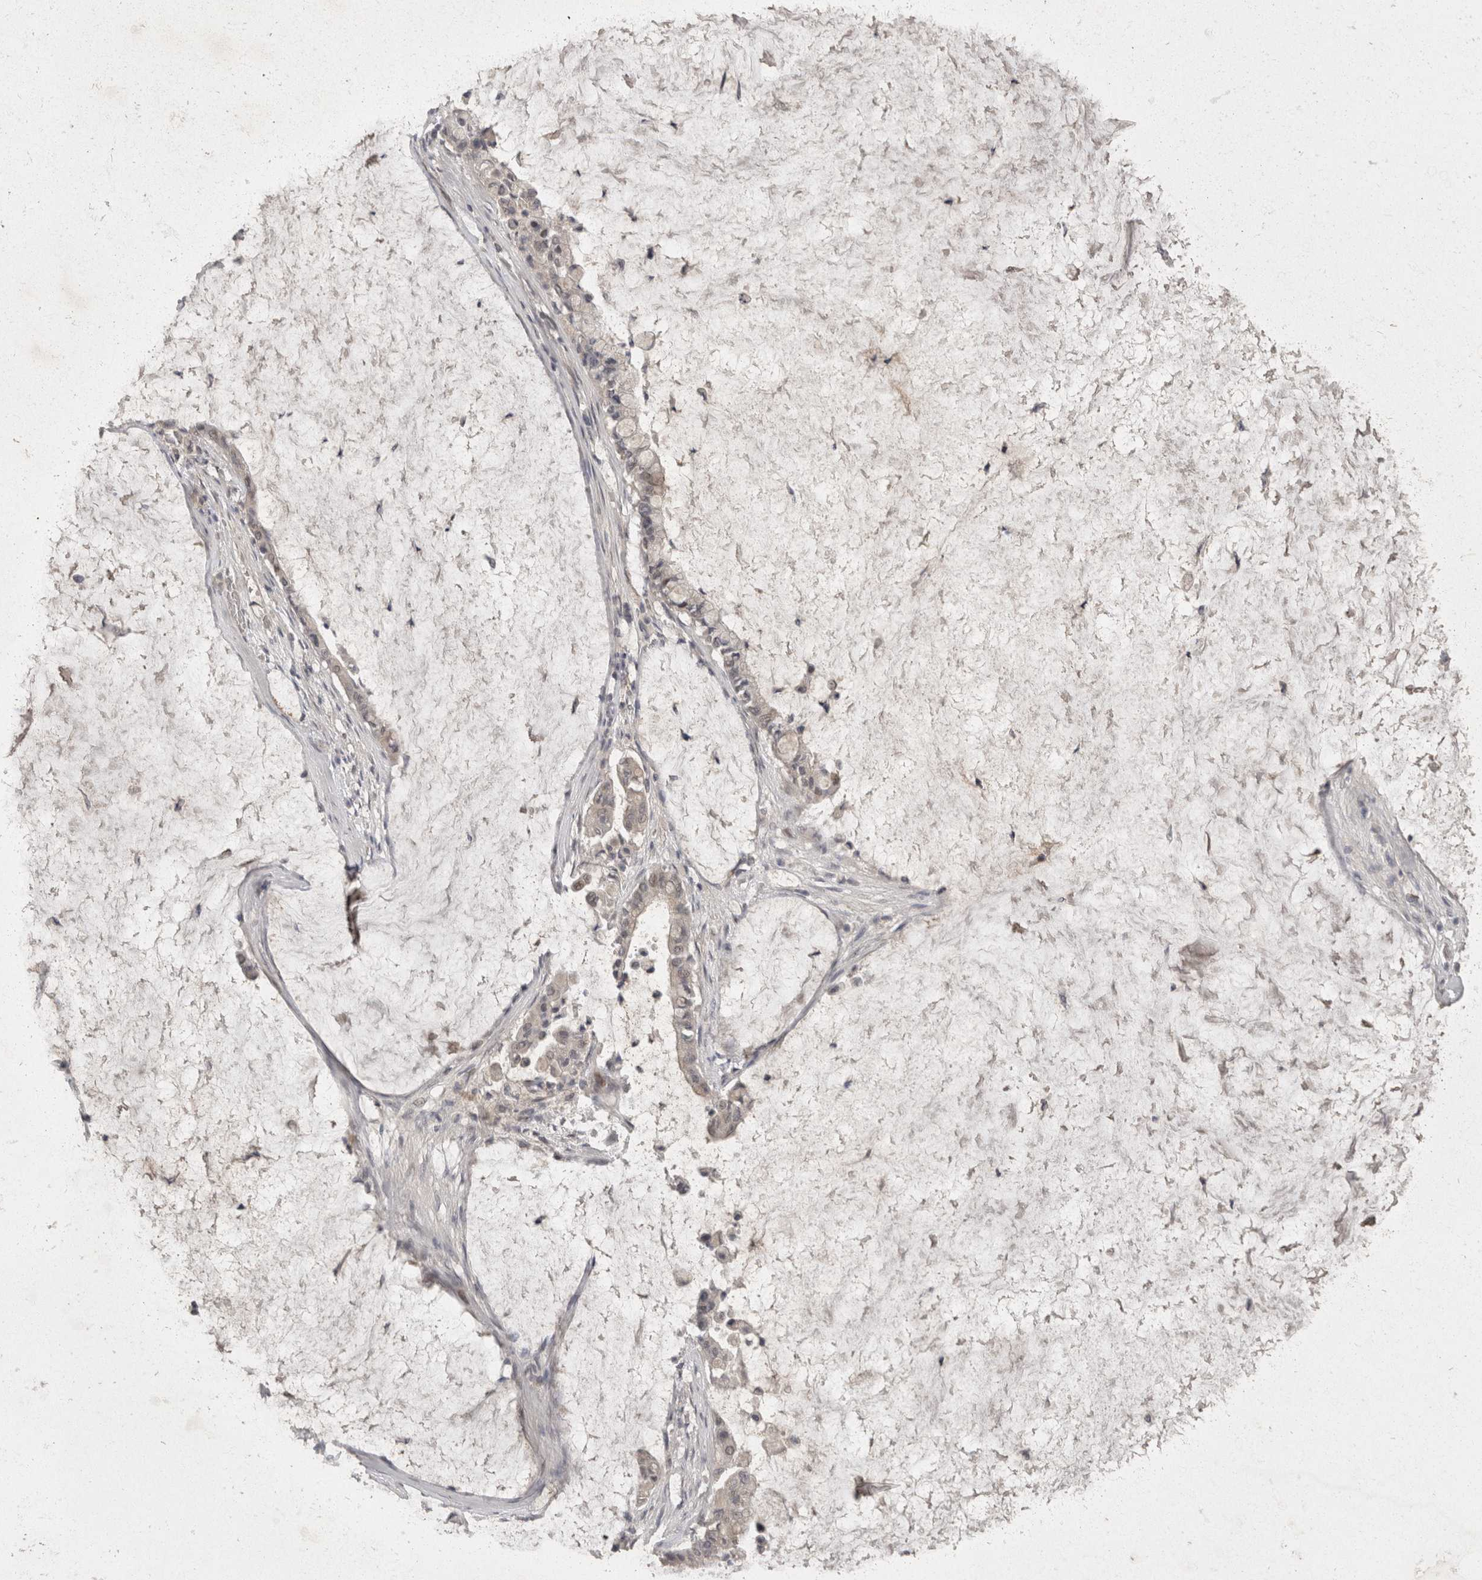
{"staining": {"intensity": "negative", "quantity": "none", "location": "none"}, "tissue": "pancreatic cancer", "cell_type": "Tumor cells", "image_type": "cancer", "snomed": [{"axis": "morphology", "description": "Adenocarcinoma, NOS"}, {"axis": "topography", "description": "Pancreas"}], "caption": "The micrograph displays no staining of tumor cells in pancreatic cancer (adenocarcinoma).", "gene": "TOM1L2", "patient": {"sex": "male", "age": 41}}